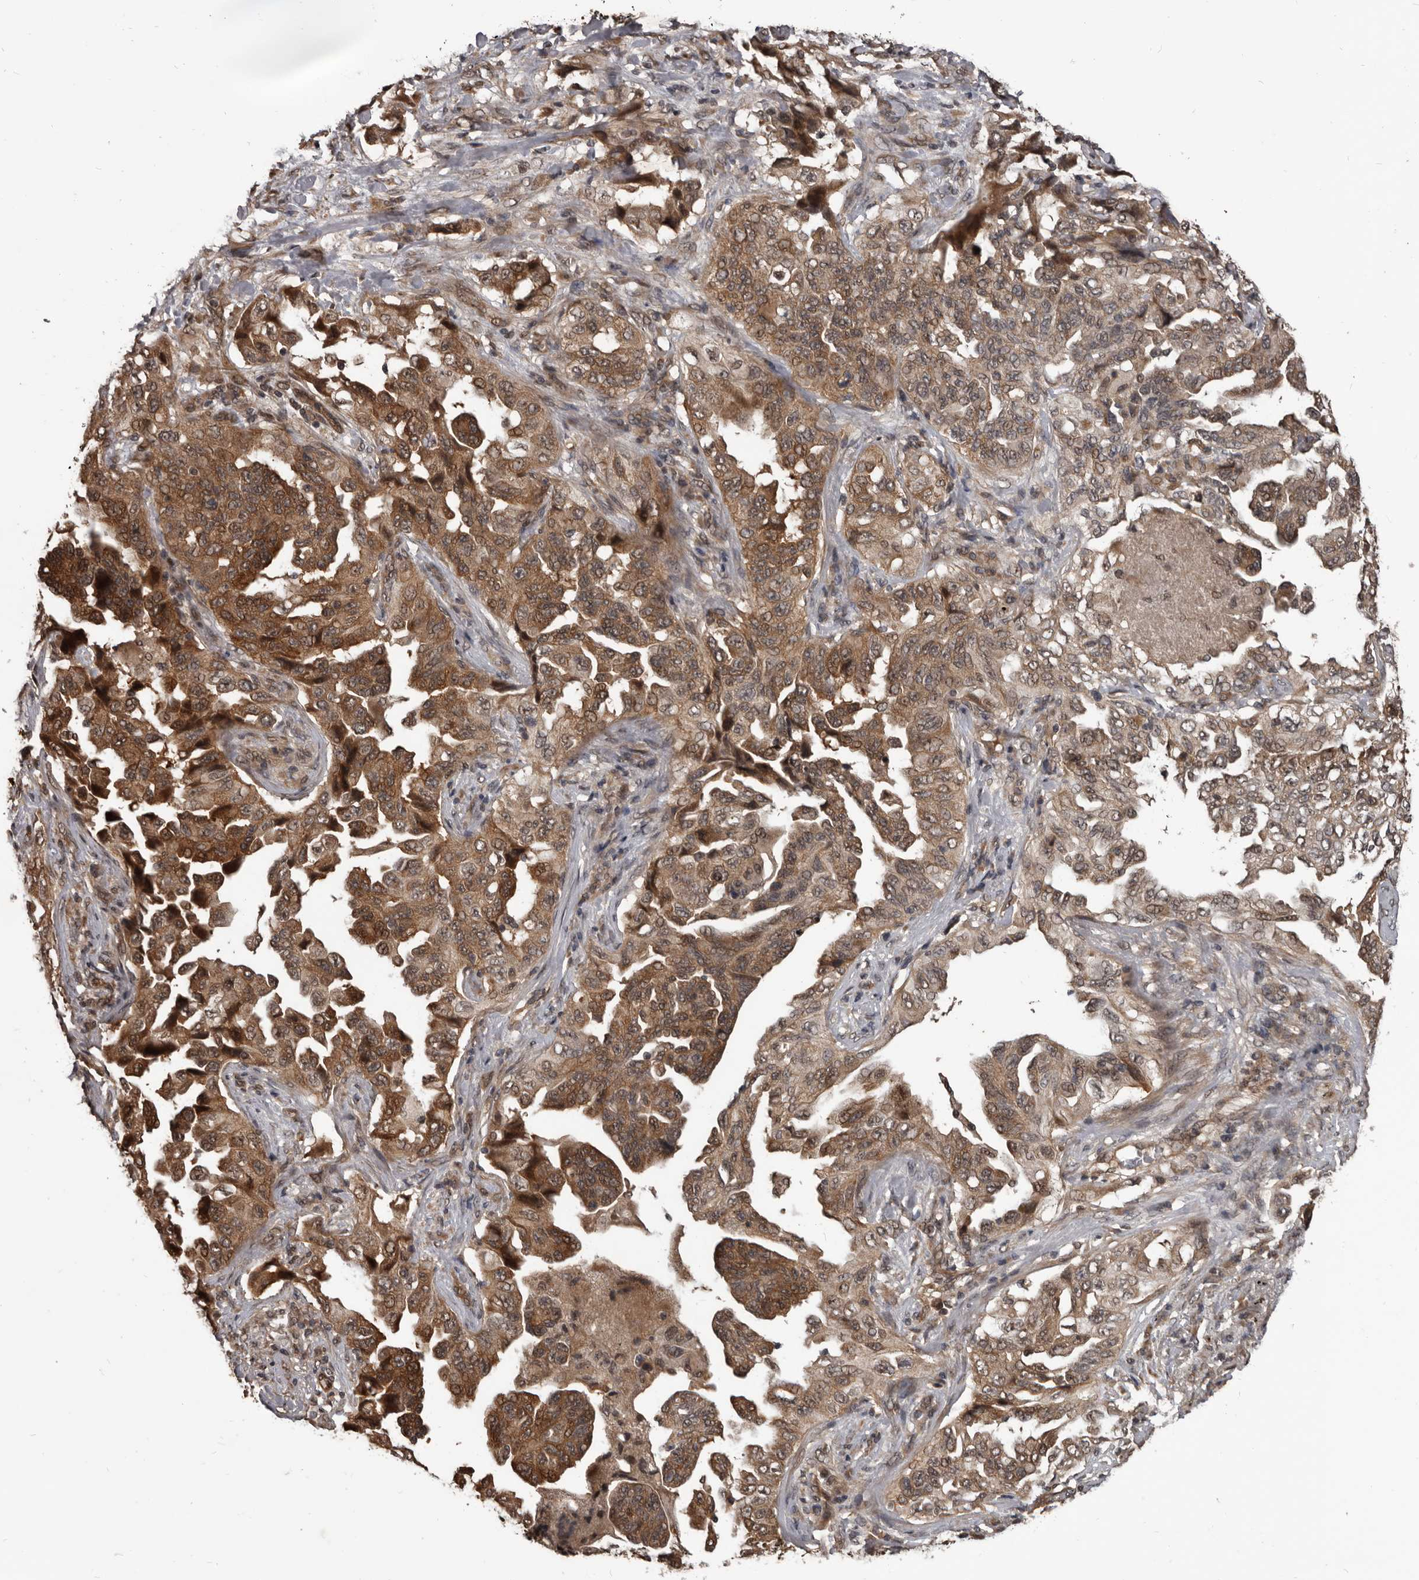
{"staining": {"intensity": "moderate", "quantity": ">75%", "location": "cytoplasmic/membranous,nuclear"}, "tissue": "lung cancer", "cell_type": "Tumor cells", "image_type": "cancer", "snomed": [{"axis": "morphology", "description": "Adenocarcinoma, NOS"}, {"axis": "topography", "description": "Lung"}], "caption": "Tumor cells reveal moderate cytoplasmic/membranous and nuclear positivity in about >75% of cells in lung cancer.", "gene": "AHR", "patient": {"sex": "female", "age": 51}}